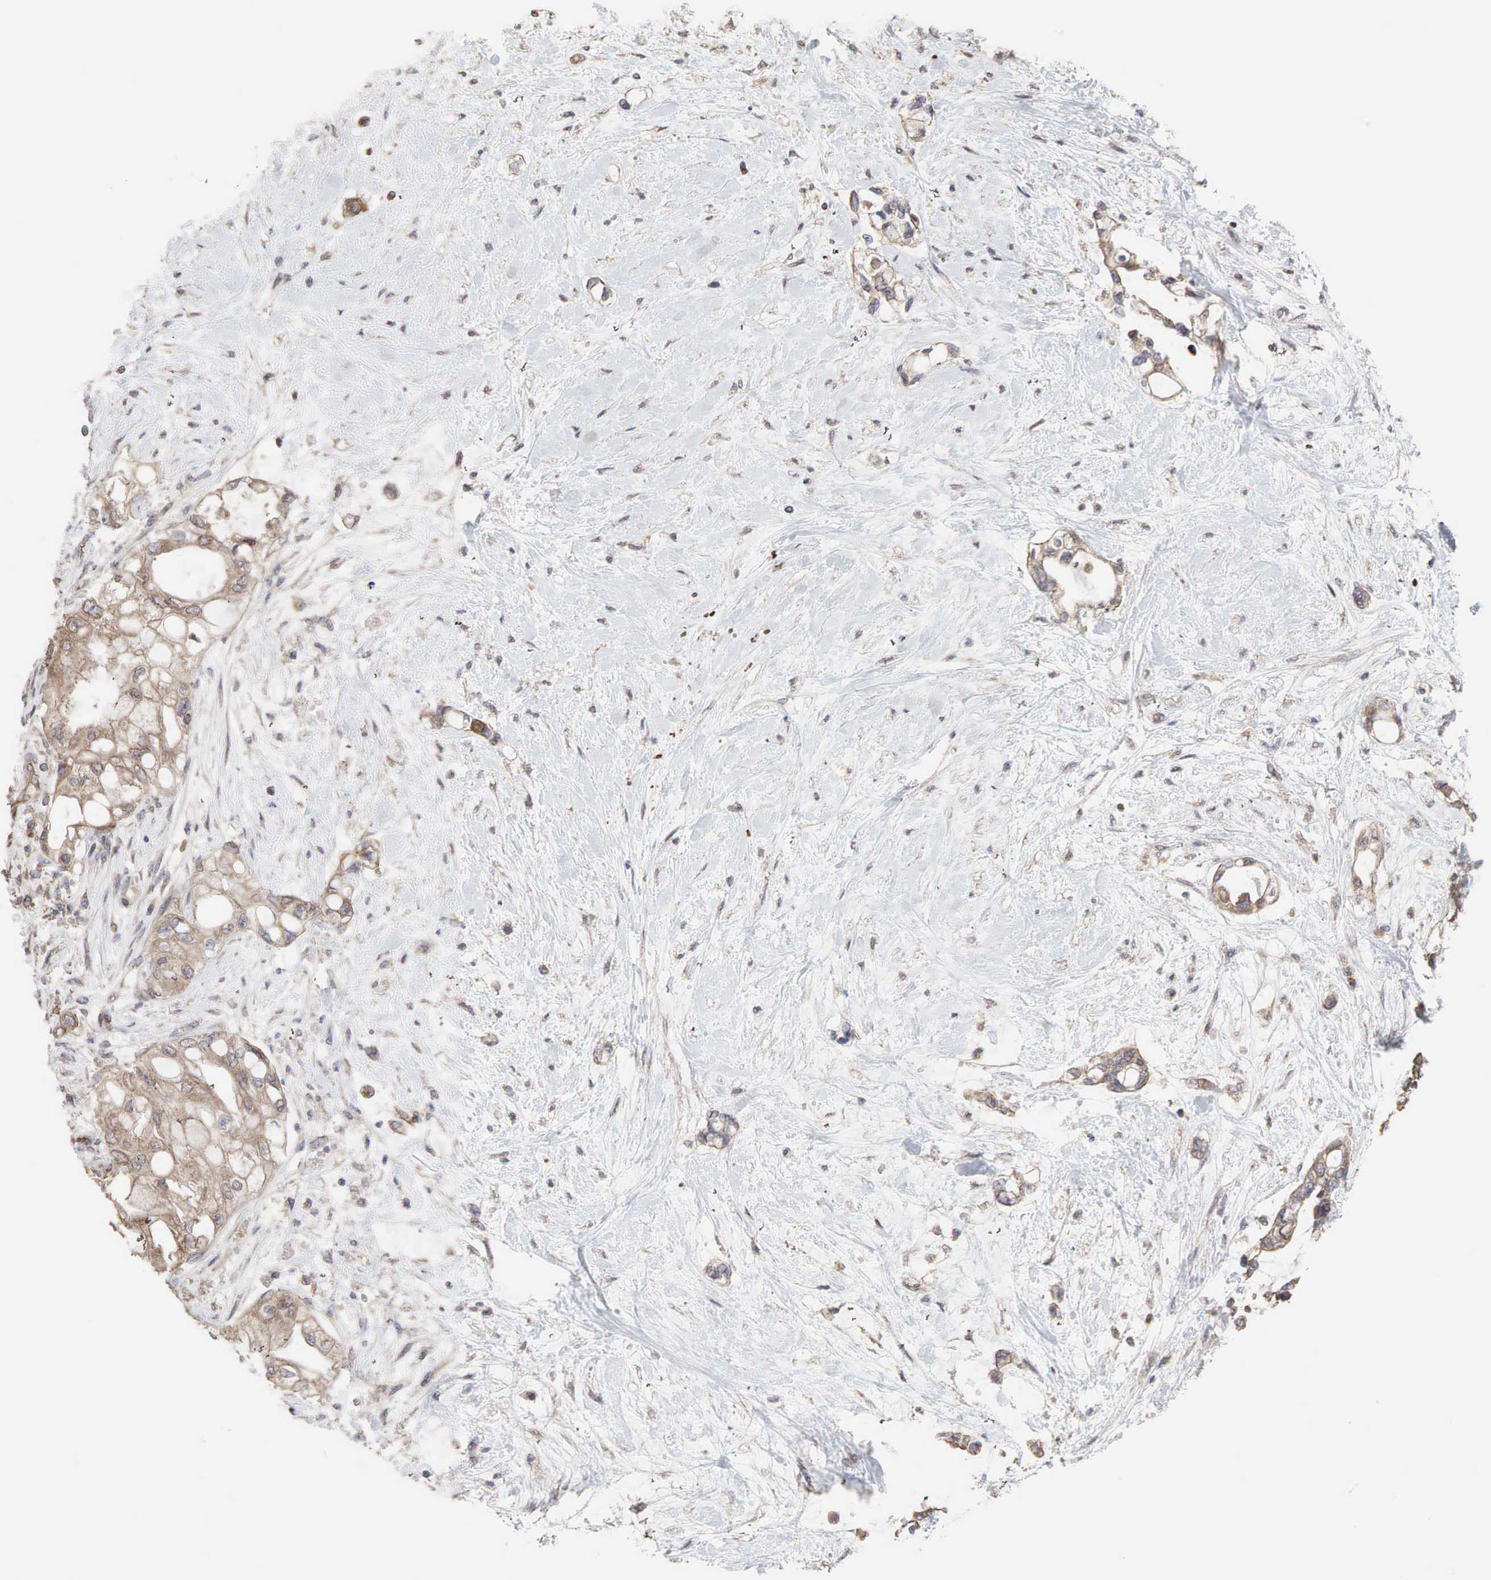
{"staining": {"intensity": "weak", "quantity": ">75%", "location": "cytoplasmic/membranous"}, "tissue": "pancreatic cancer", "cell_type": "Tumor cells", "image_type": "cancer", "snomed": [{"axis": "morphology", "description": "Adenocarcinoma, NOS"}, {"axis": "topography", "description": "Pancreas"}], "caption": "Pancreatic cancer stained for a protein exhibits weak cytoplasmic/membranous positivity in tumor cells. (IHC, brightfield microscopy, high magnification).", "gene": "PABPC5", "patient": {"sex": "female", "age": 70}}